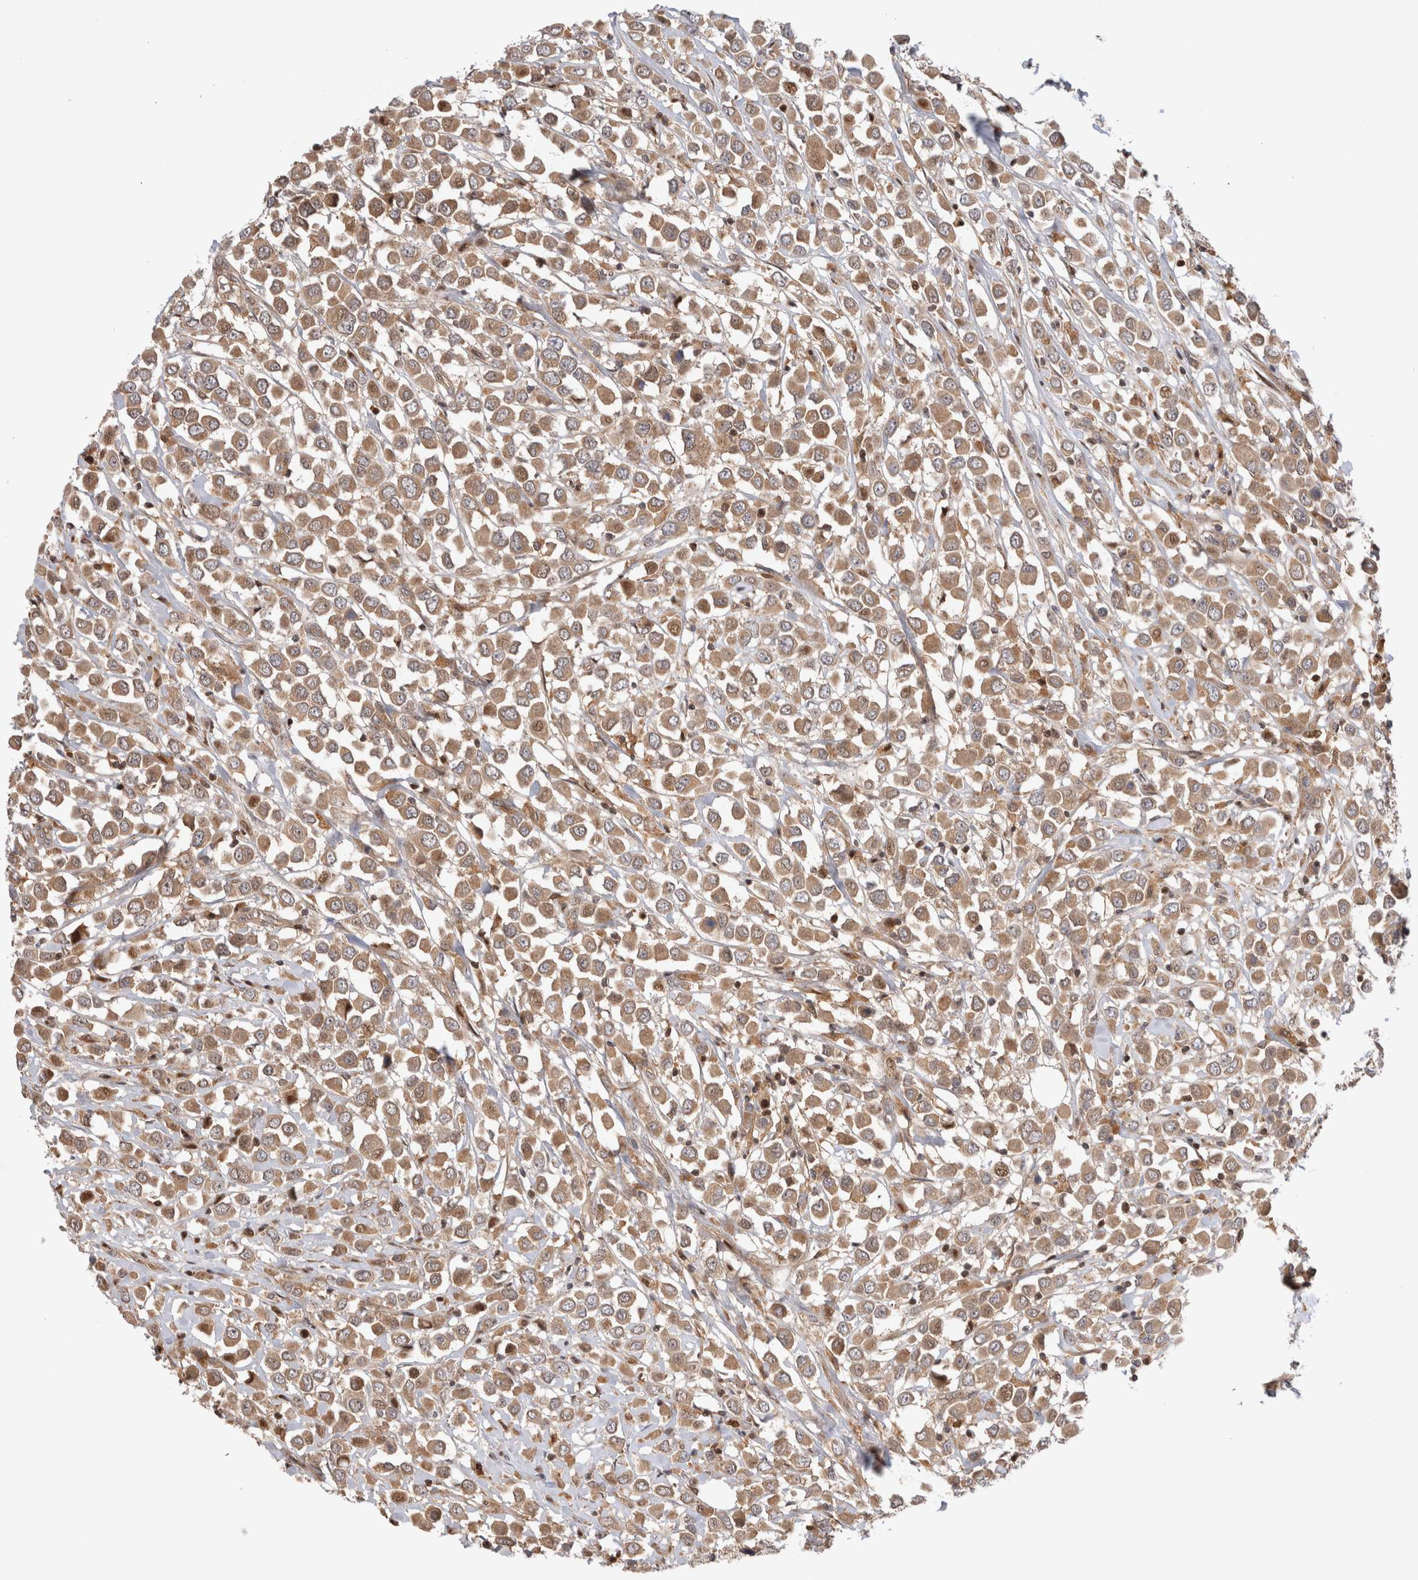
{"staining": {"intensity": "moderate", "quantity": ">75%", "location": "cytoplasmic/membranous"}, "tissue": "breast cancer", "cell_type": "Tumor cells", "image_type": "cancer", "snomed": [{"axis": "morphology", "description": "Duct carcinoma"}, {"axis": "topography", "description": "Breast"}], "caption": "The immunohistochemical stain shows moderate cytoplasmic/membranous expression in tumor cells of intraductal carcinoma (breast) tissue.", "gene": "HTT", "patient": {"sex": "female", "age": 61}}